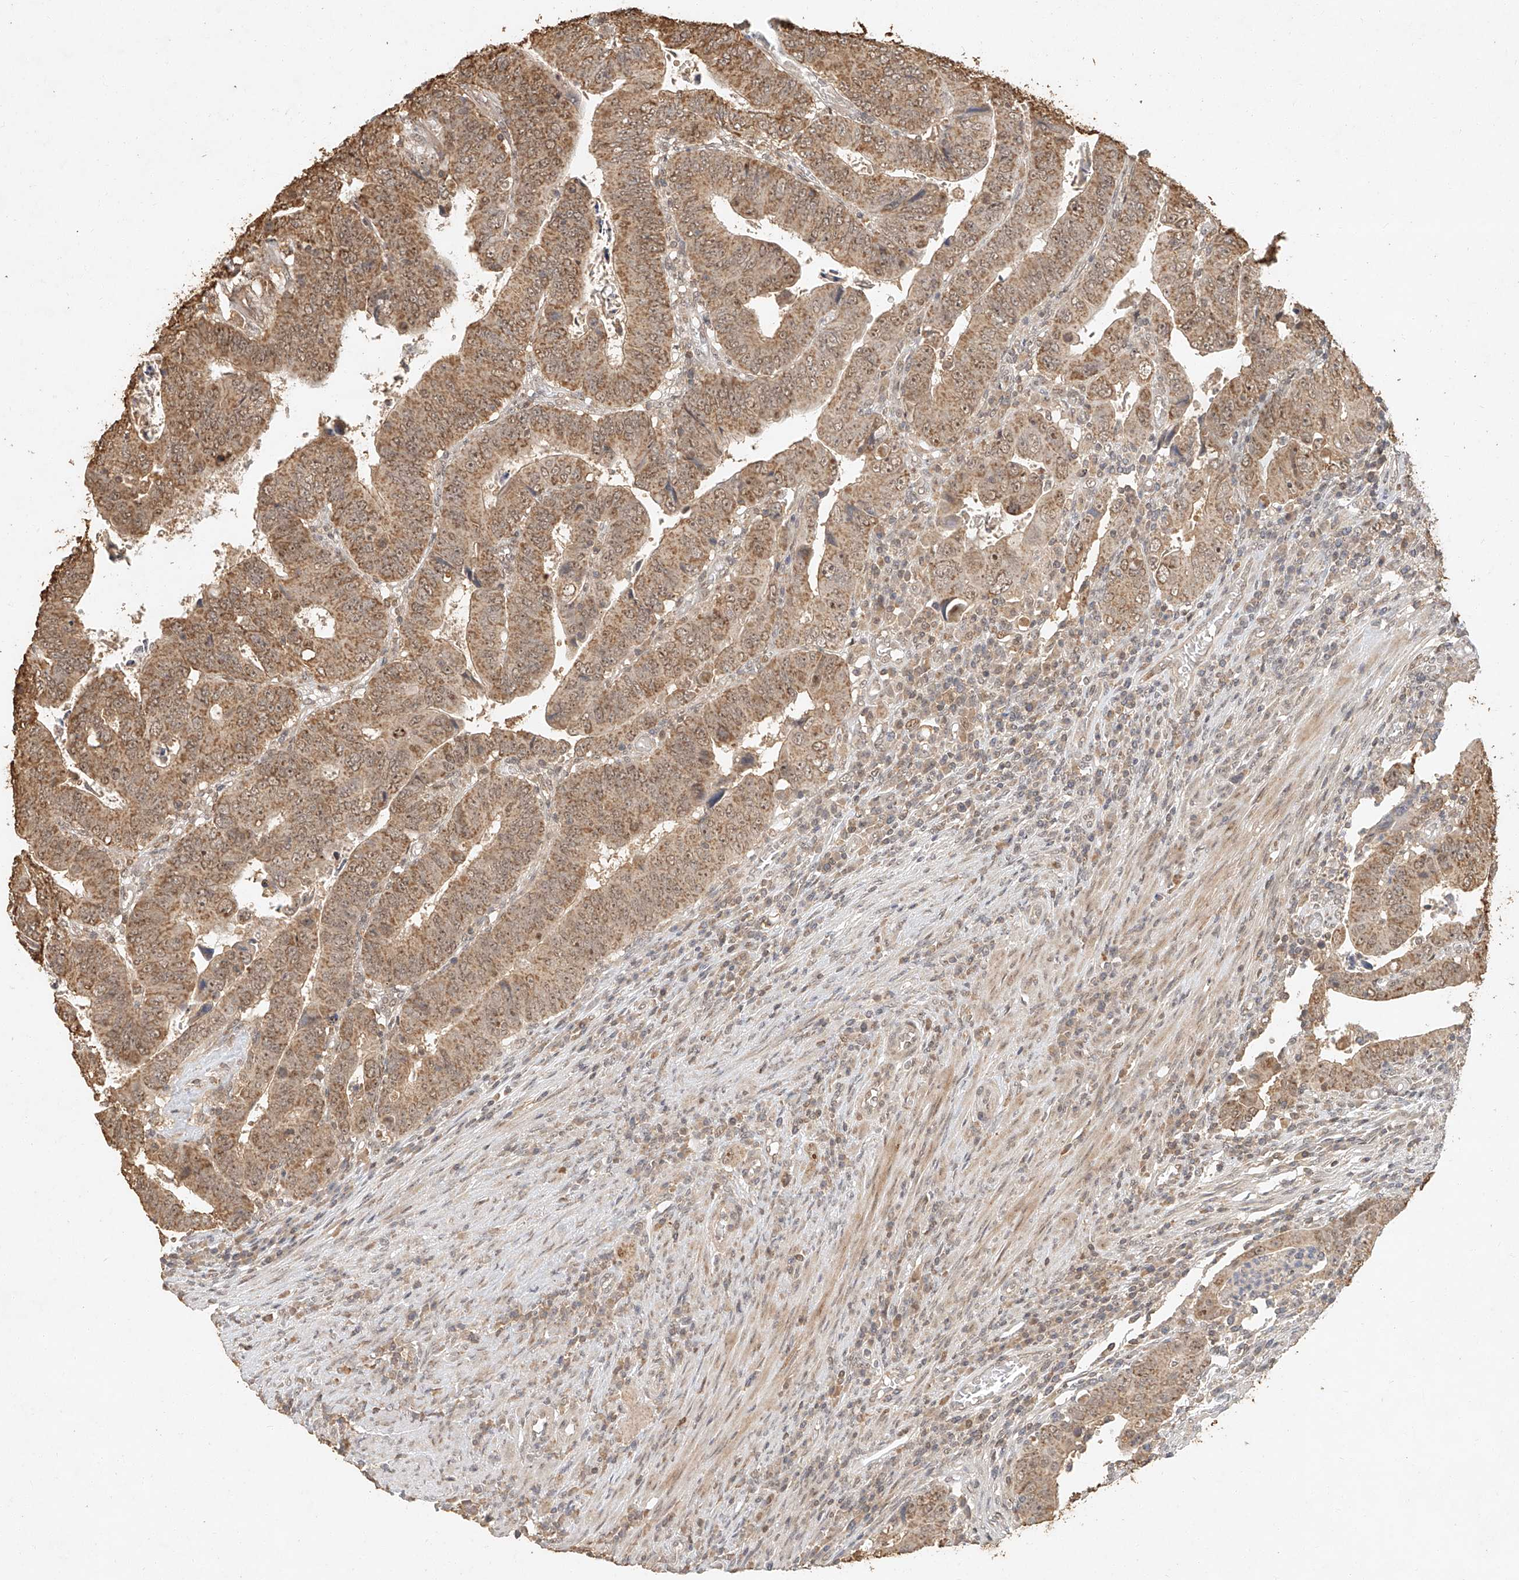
{"staining": {"intensity": "moderate", "quantity": ">75%", "location": "cytoplasmic/membranous"}, "tissue": "colorectal cancer", "cell_type": "Tumor cells", "image_type": "cancer", "snomed": [{"axis": "morphology", "description": "Normal tissue, NOS"}, {"axis": "morphology", "description": "Adenocarcinoma, NOS"}, {"axis": "topography", "description": "Rectum"}], "caption": "High-magnification brightfield microscopy of adenocarcinoma (colorectal) stained with DAB (brown) and counterstained with hematoxylin (blue). tumor cells exhibit moderate cytoplasmic/membranous positivity is seen in about>75% of cells.", "gene": "CXorf58", "patient": {"sex": "female", "age": 65}}